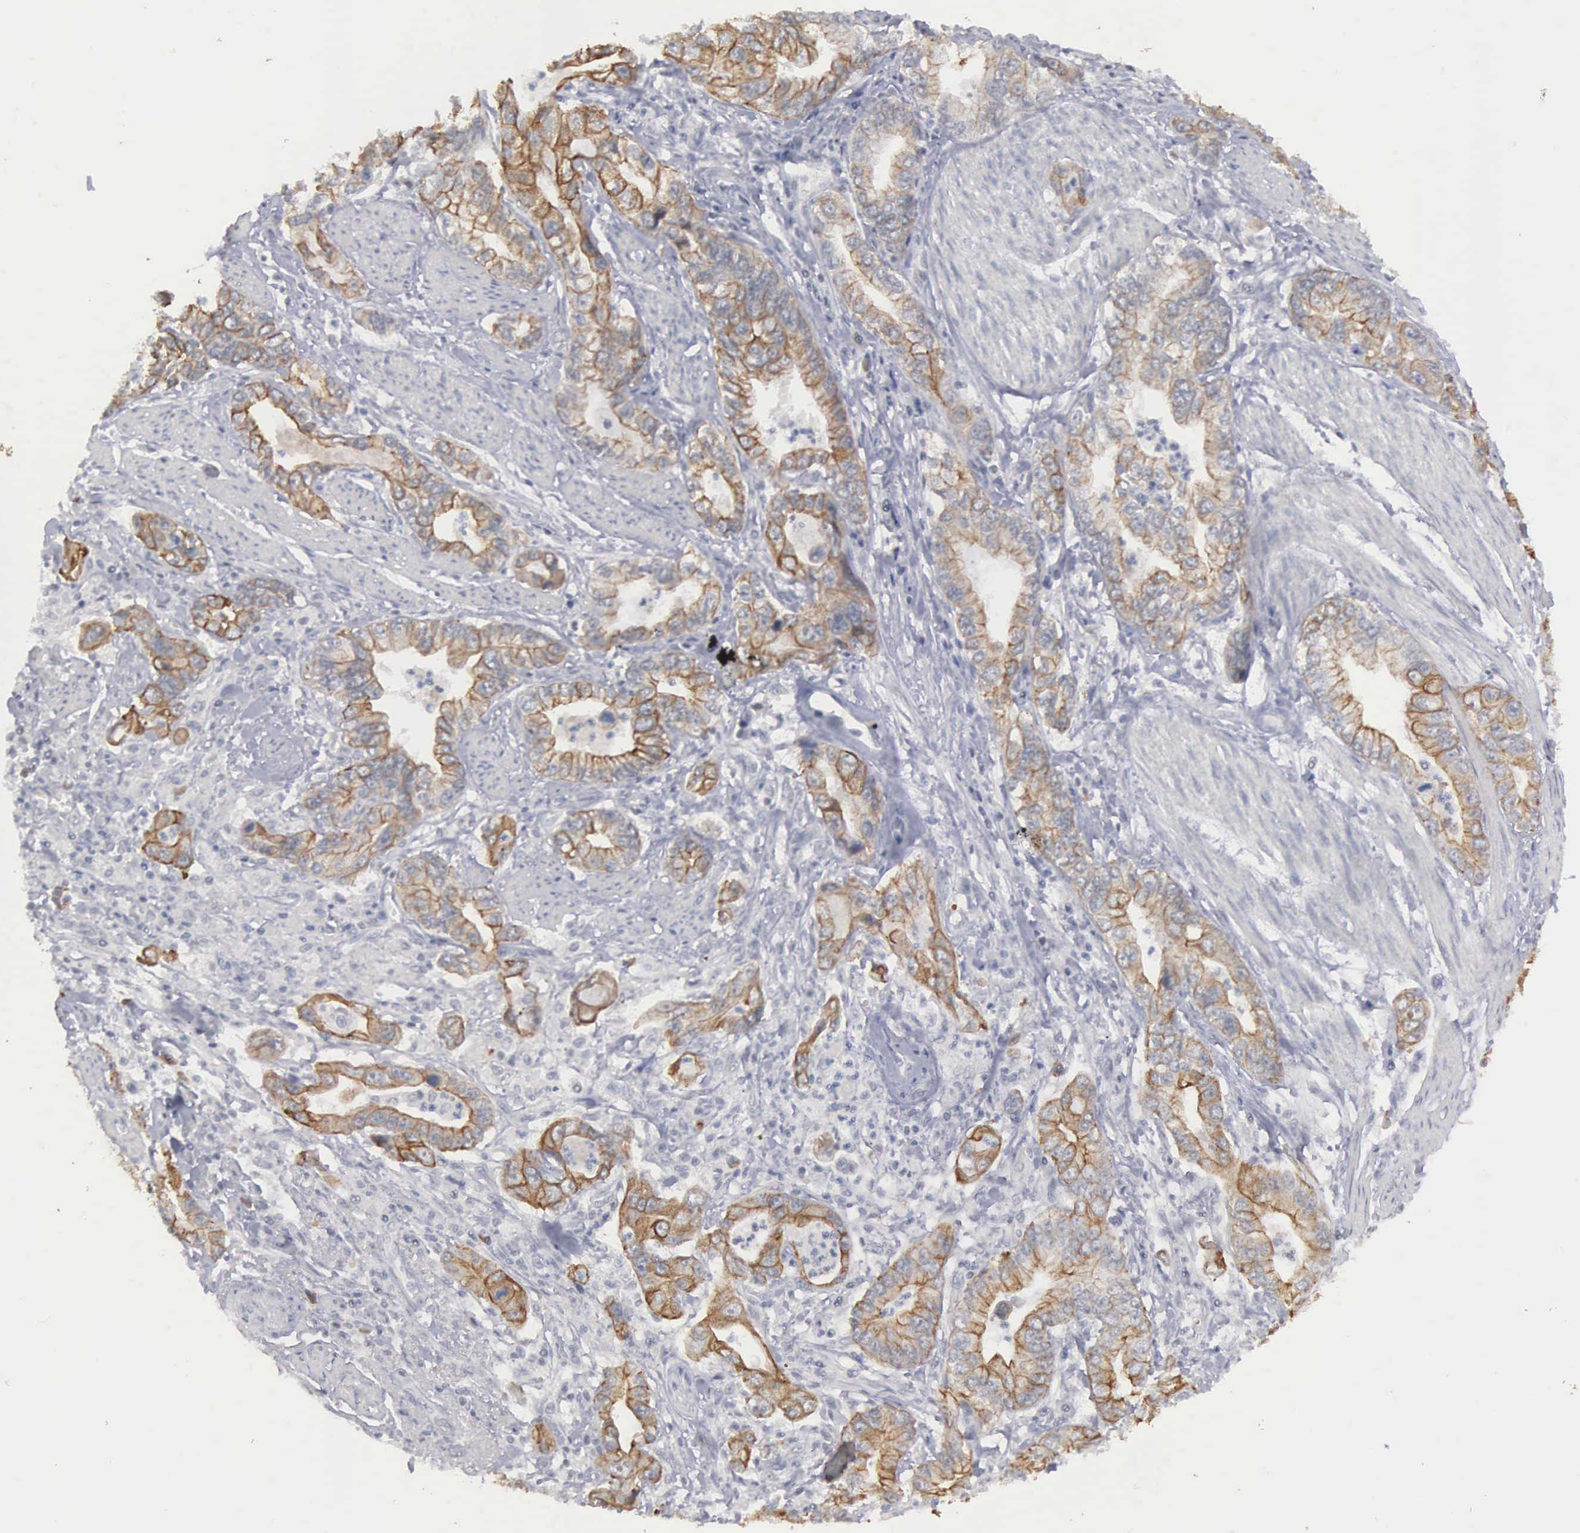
{"staining": {"intensity": "weak", "quantity": ">75%", "location": "cytoplasmic/membranous"}, "tissue": "stomach cancer", "cell_type": "Tumor cells", "image_type": "cancer", "snomed": [{"axis": "morphology", "description": "Adenocarcinoma, NOS"}, {"axis": "topography", "description": "Pancreas"}, {"axis": "topography", "description": "Stomach, upper"}], "caption": "A photomicrograph of human stomach adenocarcinoma stained for a protein exhibits weak cytoplasmic/membranous brown staining in tumor cells. (DAB (3,3'-diaminobenzidine) IHC, brown staining for protein, blue staining for nuclei).", "gene": "WDR89", "patient": {"sex": "male", "age": 77}}